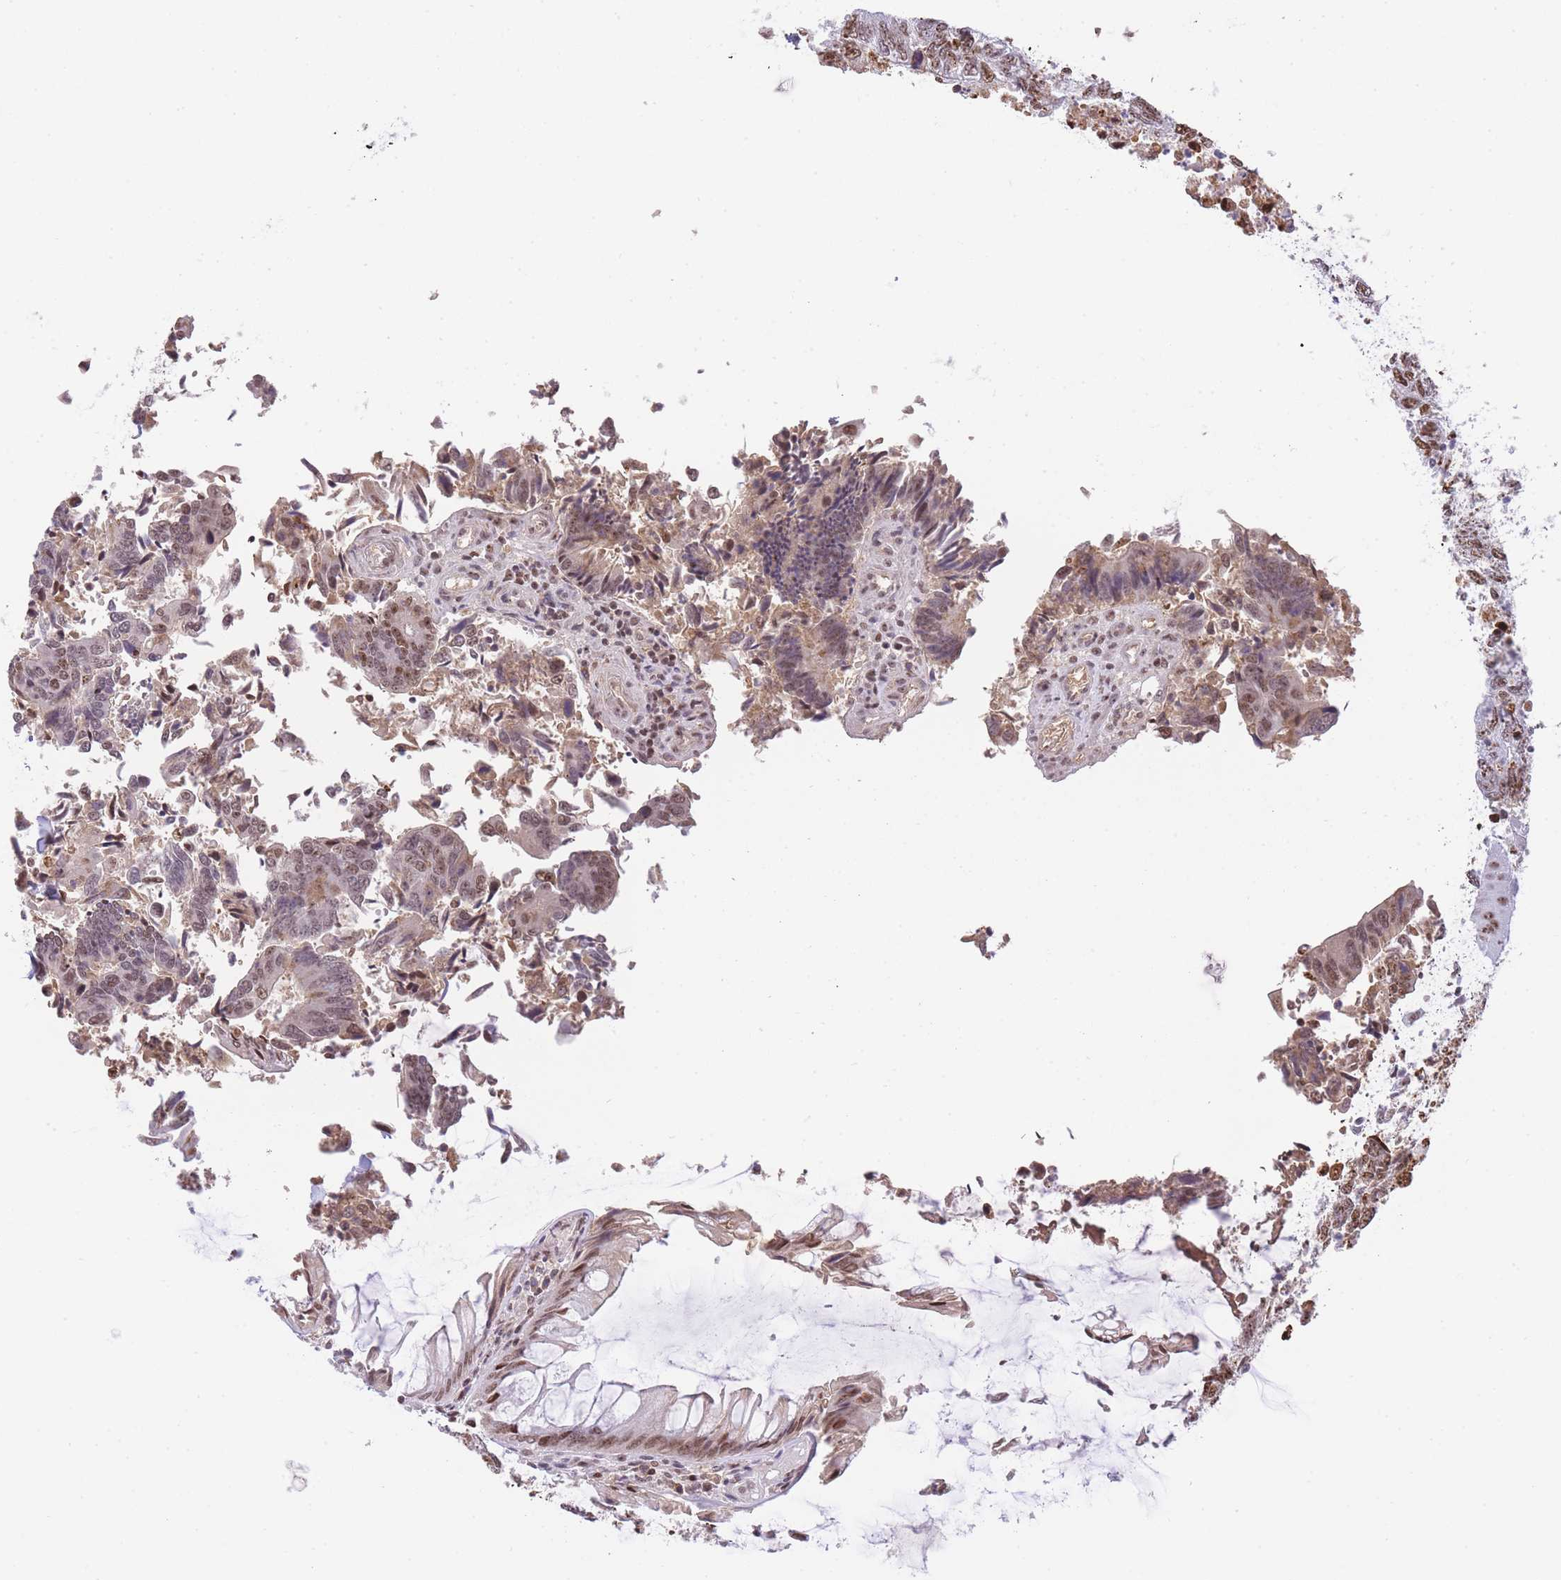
{"staining": {"intensity": "moderate", "quantity": ">75%", "location": "nuclear"}, "tissue": "colorectal cancer", "cell_type": "Tumor cells", "image_type": "cancer", "snomed": [{"axis": "morphology", "description": "Adenocarcinoma, NOS"}, {"axis": "topography", "description": "Colon"}], "caption": "High-magnification brightfield microscopy of colorectal cancer (adenocarcinoma) stained with DAB (brown) and counterstained with hematoxylin (blue). tumor cells exhibit moderate nuclear staining is appreciated in about>75% of cells. The staining is performed using DAB brown chromogen to label protein expression. The nuclei are counter-stained blue using hematoxylin.", "gene": "EVC2", "patient": {"sex": "female", "age": 67}}